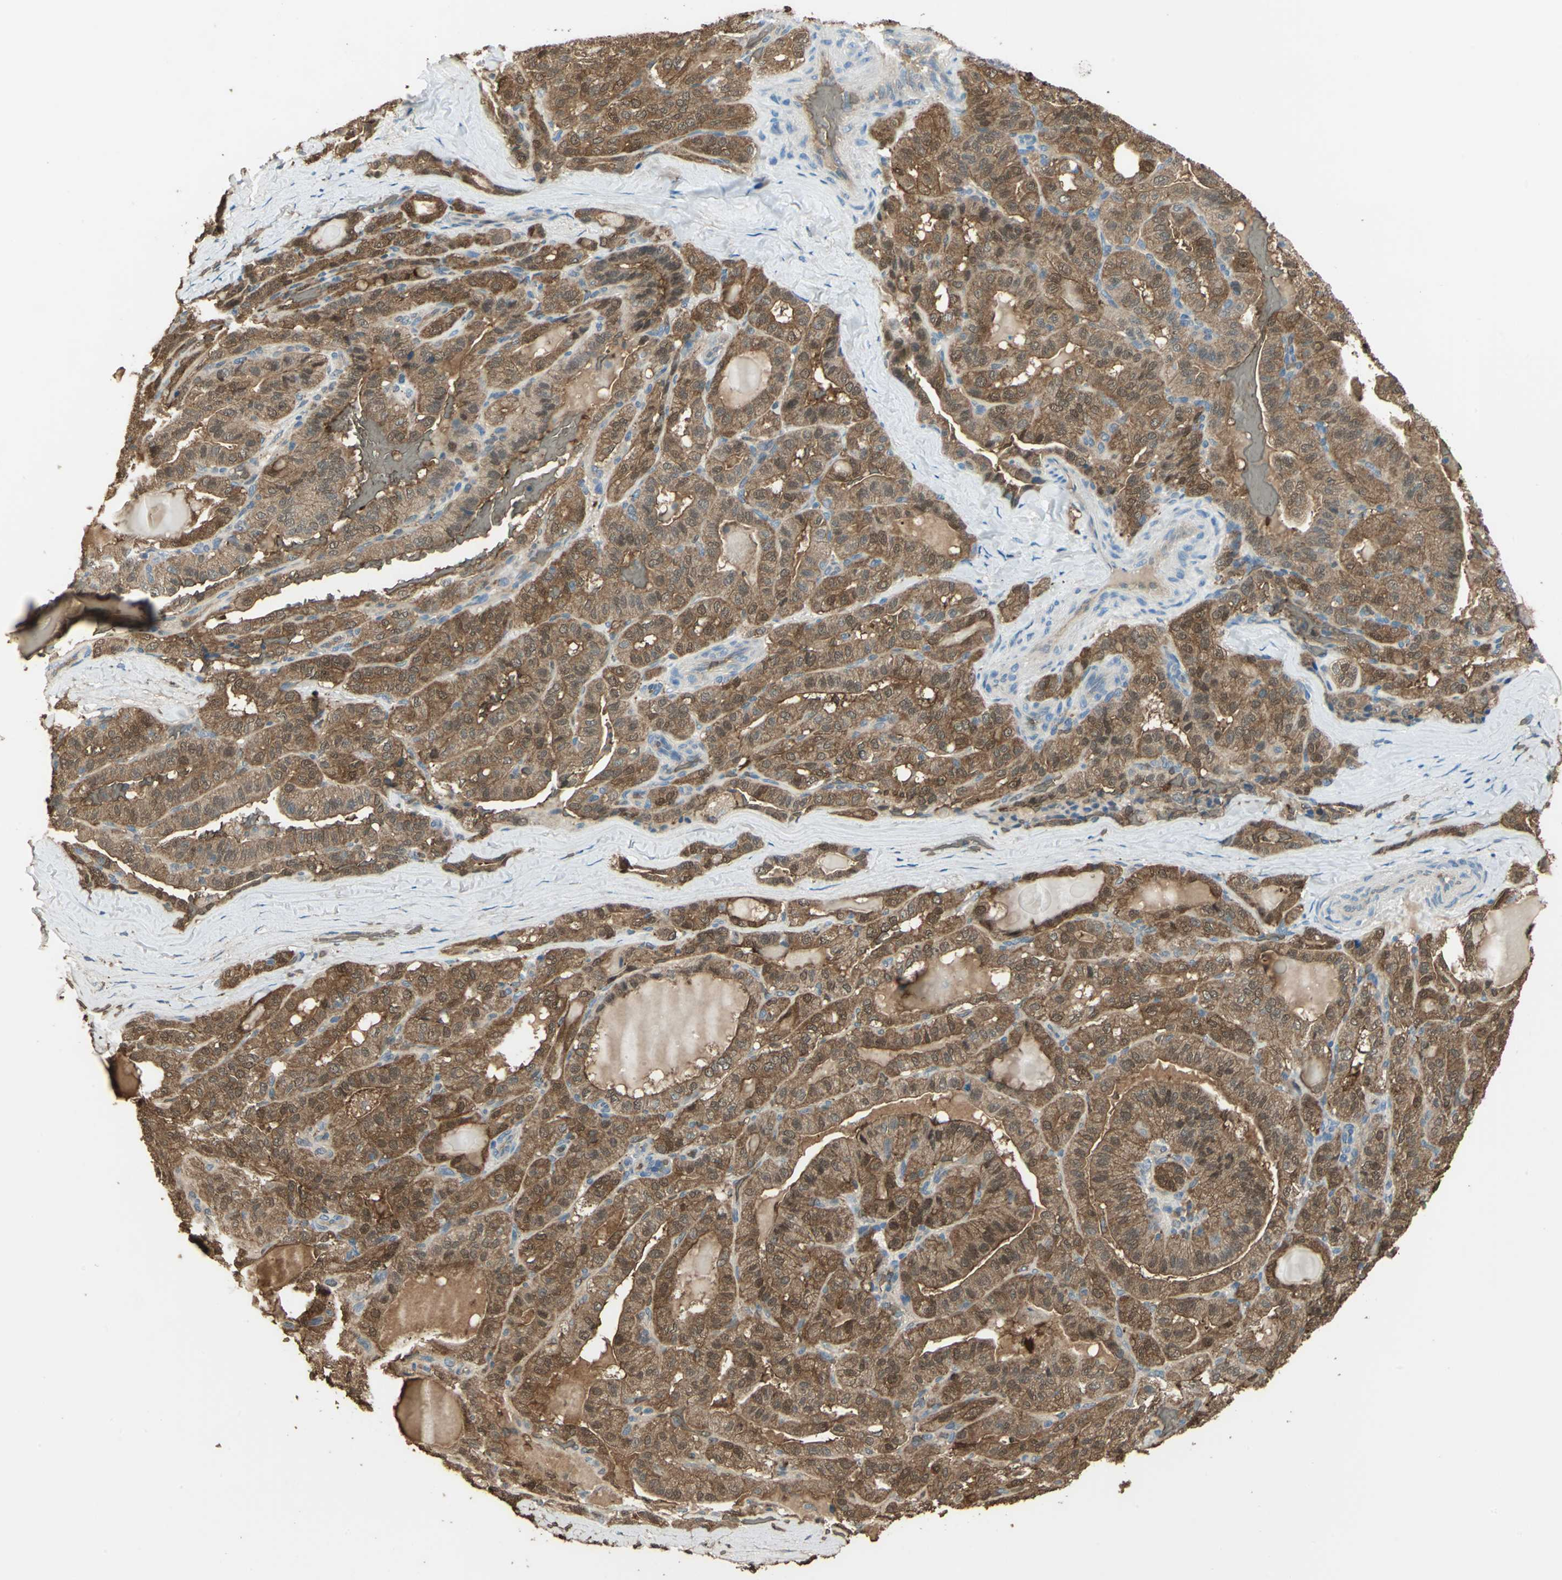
{"staining": {"intensity": "moderate", "quantity": ">75%", "location": "cytoplasmic/membranous,nuclear"}, "tissue": "thyroid cancer", "cell_type": "Tumor cells", "image_type": "cancer", "snomed": [{"axis": "morphology", "description": "Papillary adenocarcinoma, NOS"}, {"axis": "topography", "description": "Thyroid gland"}], "caption": "Immunohistochemical staining of thyroid cancer (papillary adenocarcinoma) exhibits moderate cytoplasmic/membranous and nuclear protein staining in about >75% of tumor cells.", "gene": "DDAH1", "patient": {"sex": "male", "age": 77}}